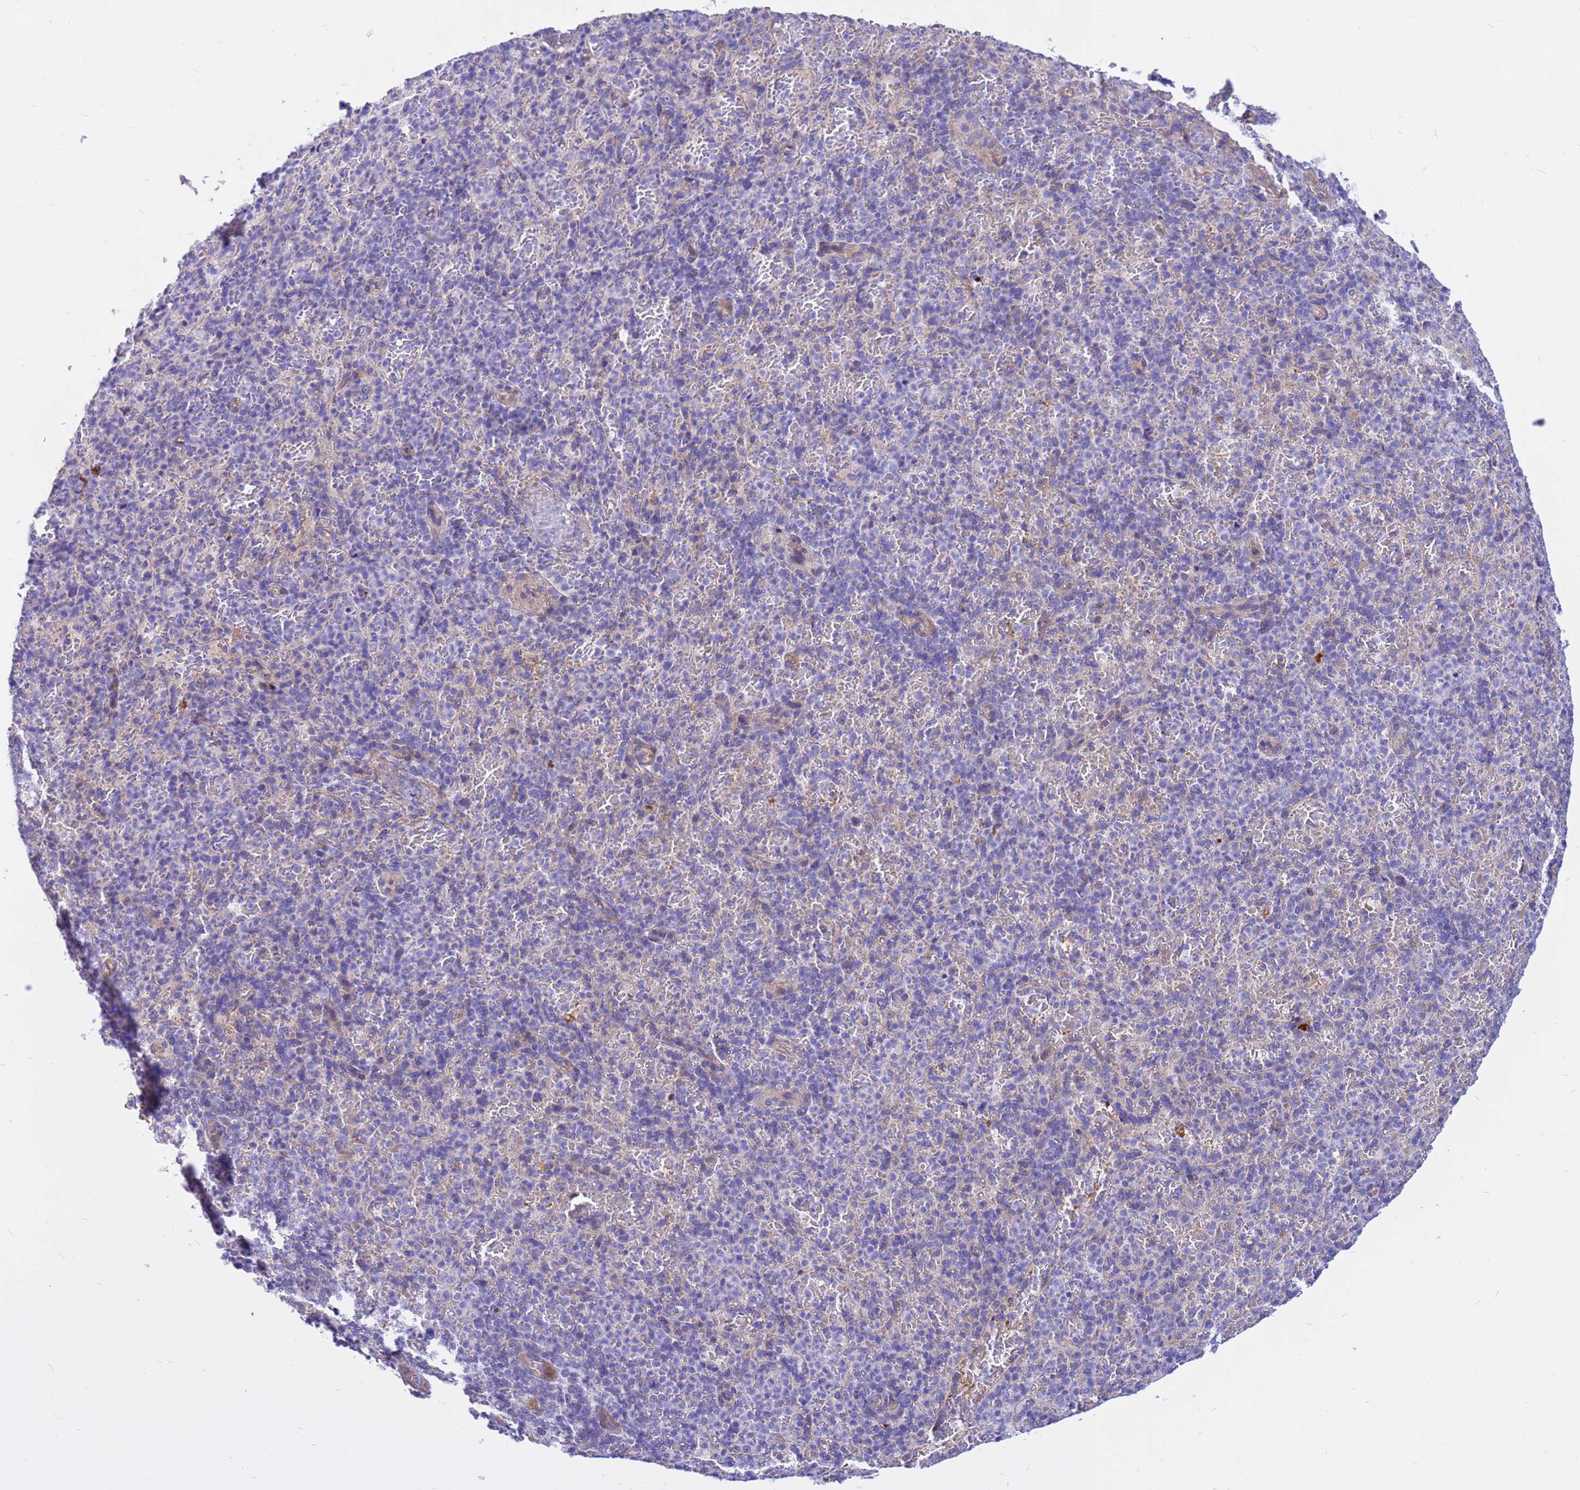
{"staining": {"intensity": "weak", "quantity": "<25%", "location": "cytoplasmic/membranous"}, "tissue": "spleen", "cell_type": "Cells in red pulp", "image_type": "normal", "snomed": [{"axis": "morphology", "description": "Normal tissue, NOS"}, {"axis": "topography", "description": "Spleen"}], "caption": "DAB (3,3'-diaminobenzidine) immunohistochemical staining of normal spleen demonstrates no significant positivity in cells in red pulp. (Brightfield microscopy of DAB immunohistochemistry at high magnification).", "gene": "CRHBP", "patient": {"sex": "female", "age": 74}}